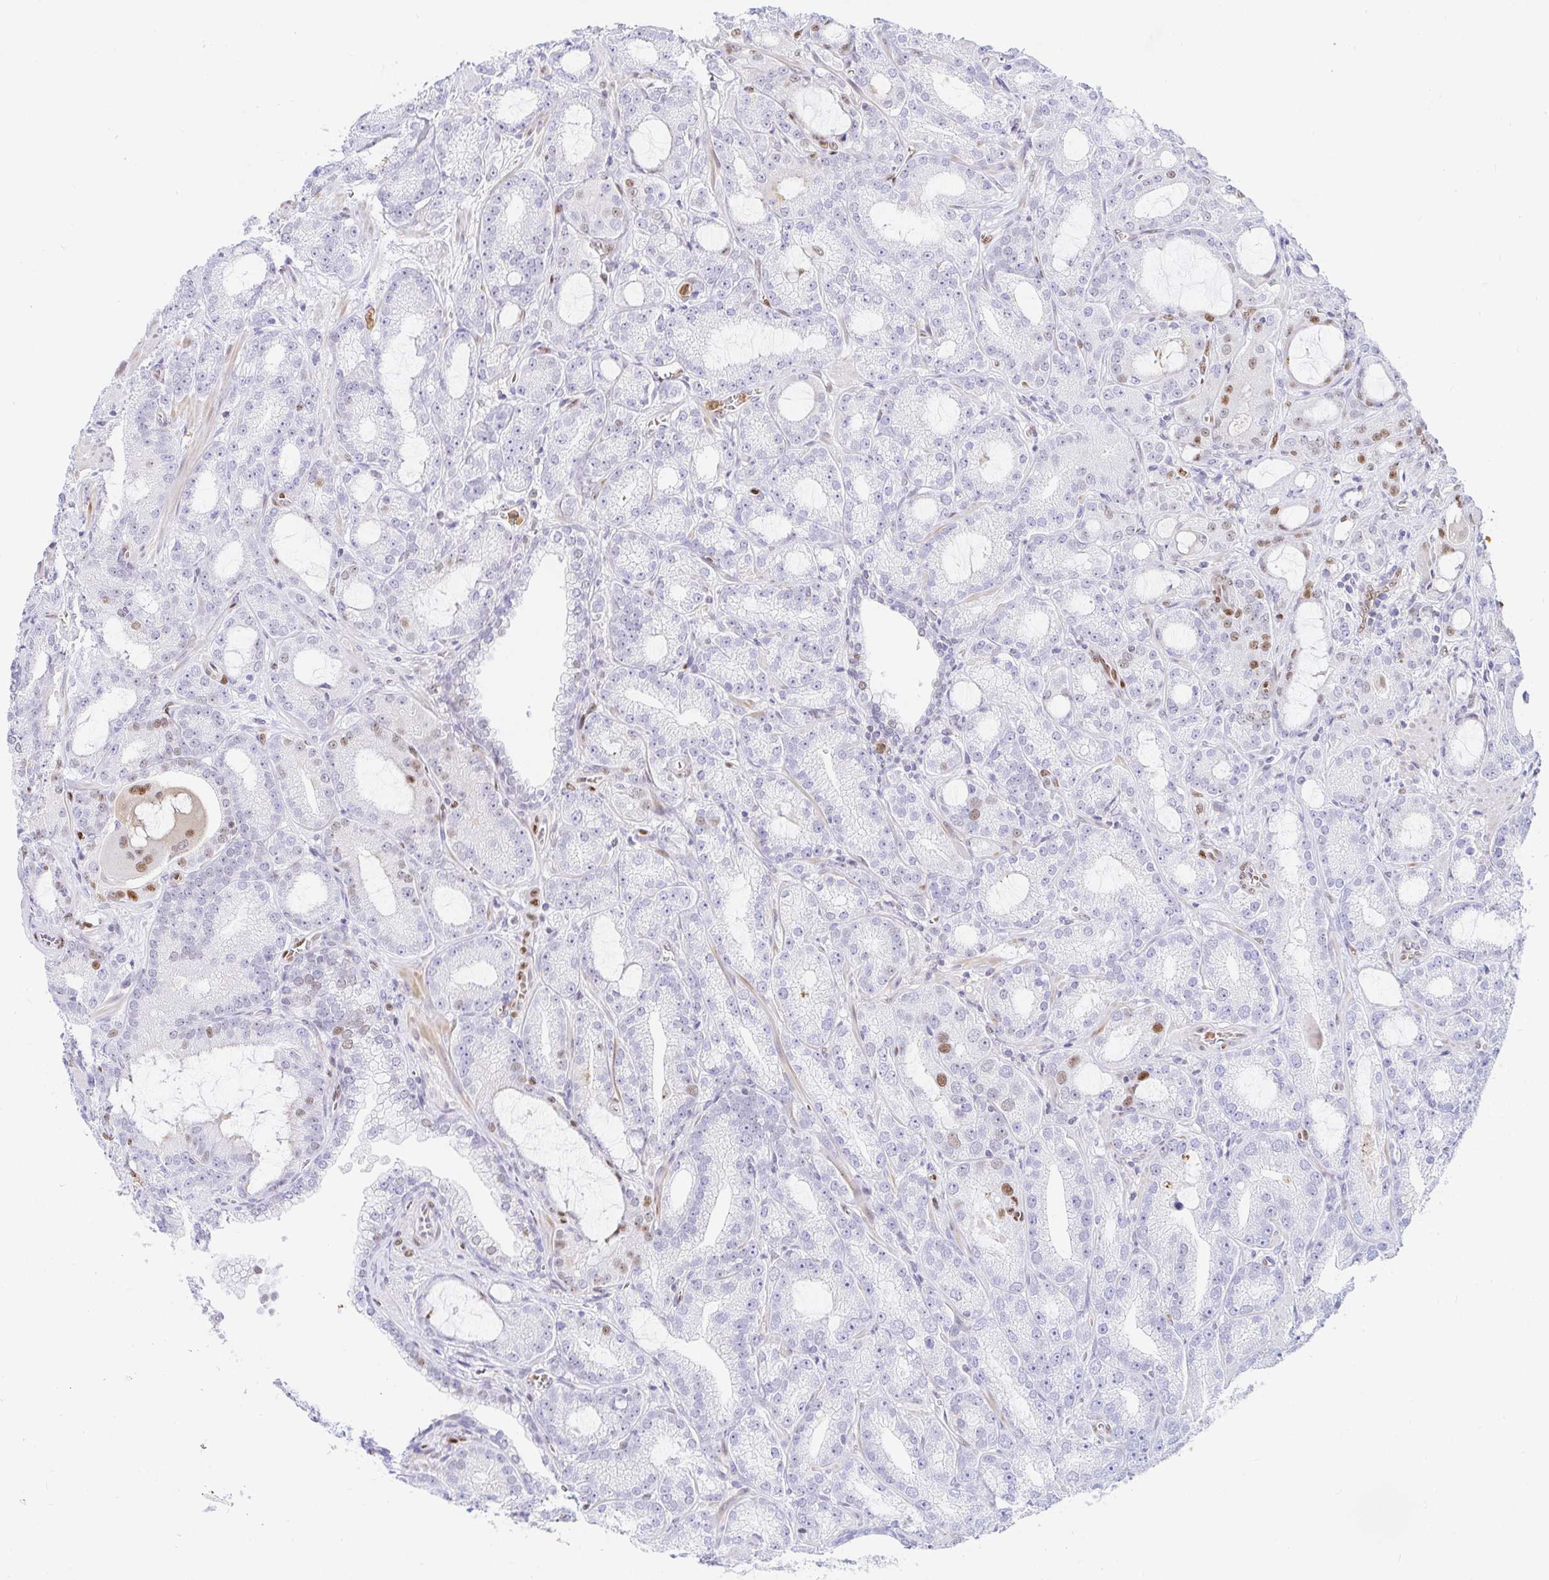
{"staining": {"intensity": "moderate", "quantity": "<25%", "location": "nuclear"}, "tissue": "prostate cancer", "cell_type": "Tumor cells", "image_type": "cancer", "snomed": [{"axis": "morphology", "description": "Adenocarcinoma, High grade"}, {"axis": "topography", "description": "Prostate"}], "caption": "IHC (DAB (3,3'-diaminobenzidine)) staining of human prostate cancer (high-grade adenocarcinoma) exhibits moderate nuclear protein expression in about <25% of tumor cells.", "gene": "HINFP", "patient": {"sex": "male", "age": 65}}